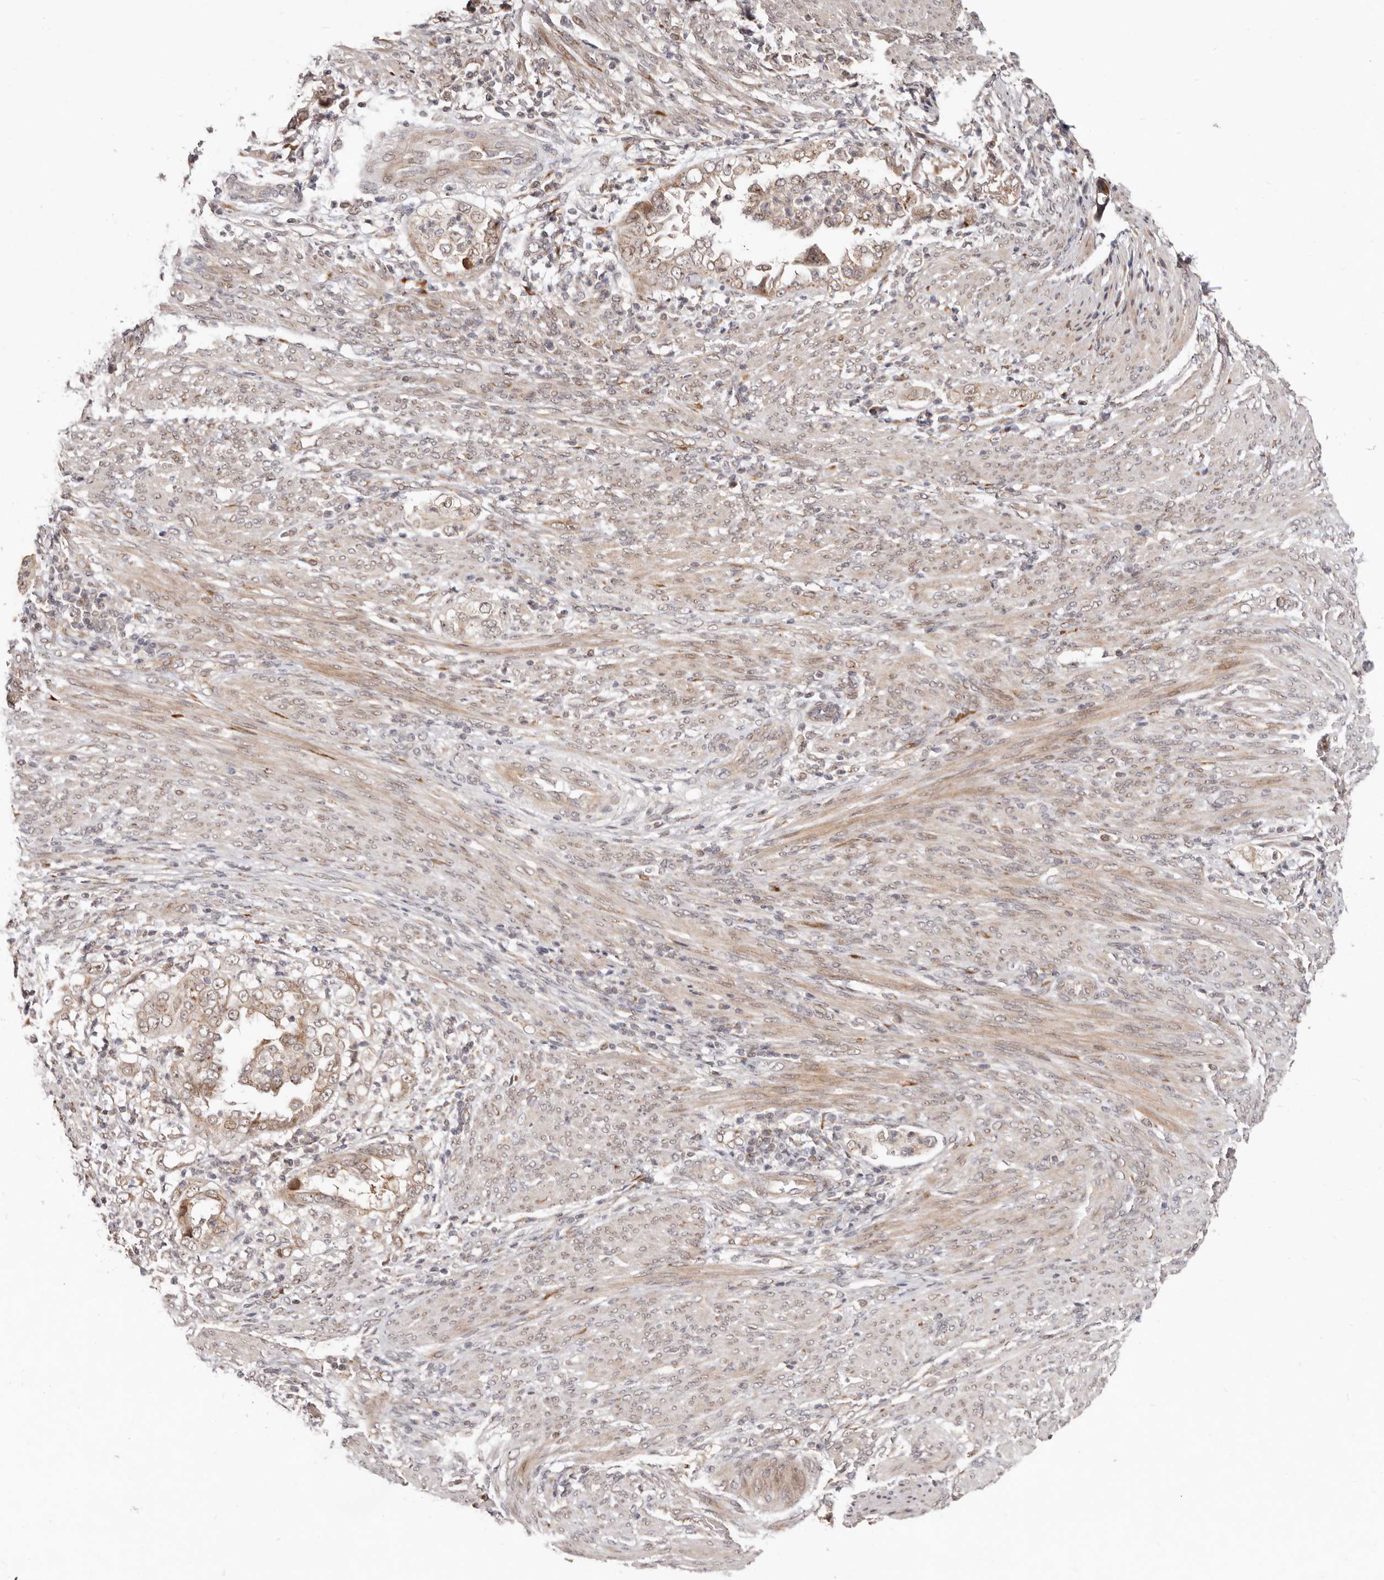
{"staining": {"intensity": "weak", "quantity": ">75%", "location": "cytoplasmic/membranous"}, "tissue": "endometrial cancer", "cell_type": "Tumor cells", "image_type": "cancer", "snomed": [{"axis": "morphology", "description": "Adenocarcinoma, NOS"}, {"axis": "topography", "description": "Endometrium"}], "caption": "Endometrial adenocarcinoma stained for a protein (brown) reveals weak cytoplasmic/membranous positive staining in approximately >75% of tumor cells.", "gene": "SRCAP", "patient": {"sex": "female", "age": 85}}